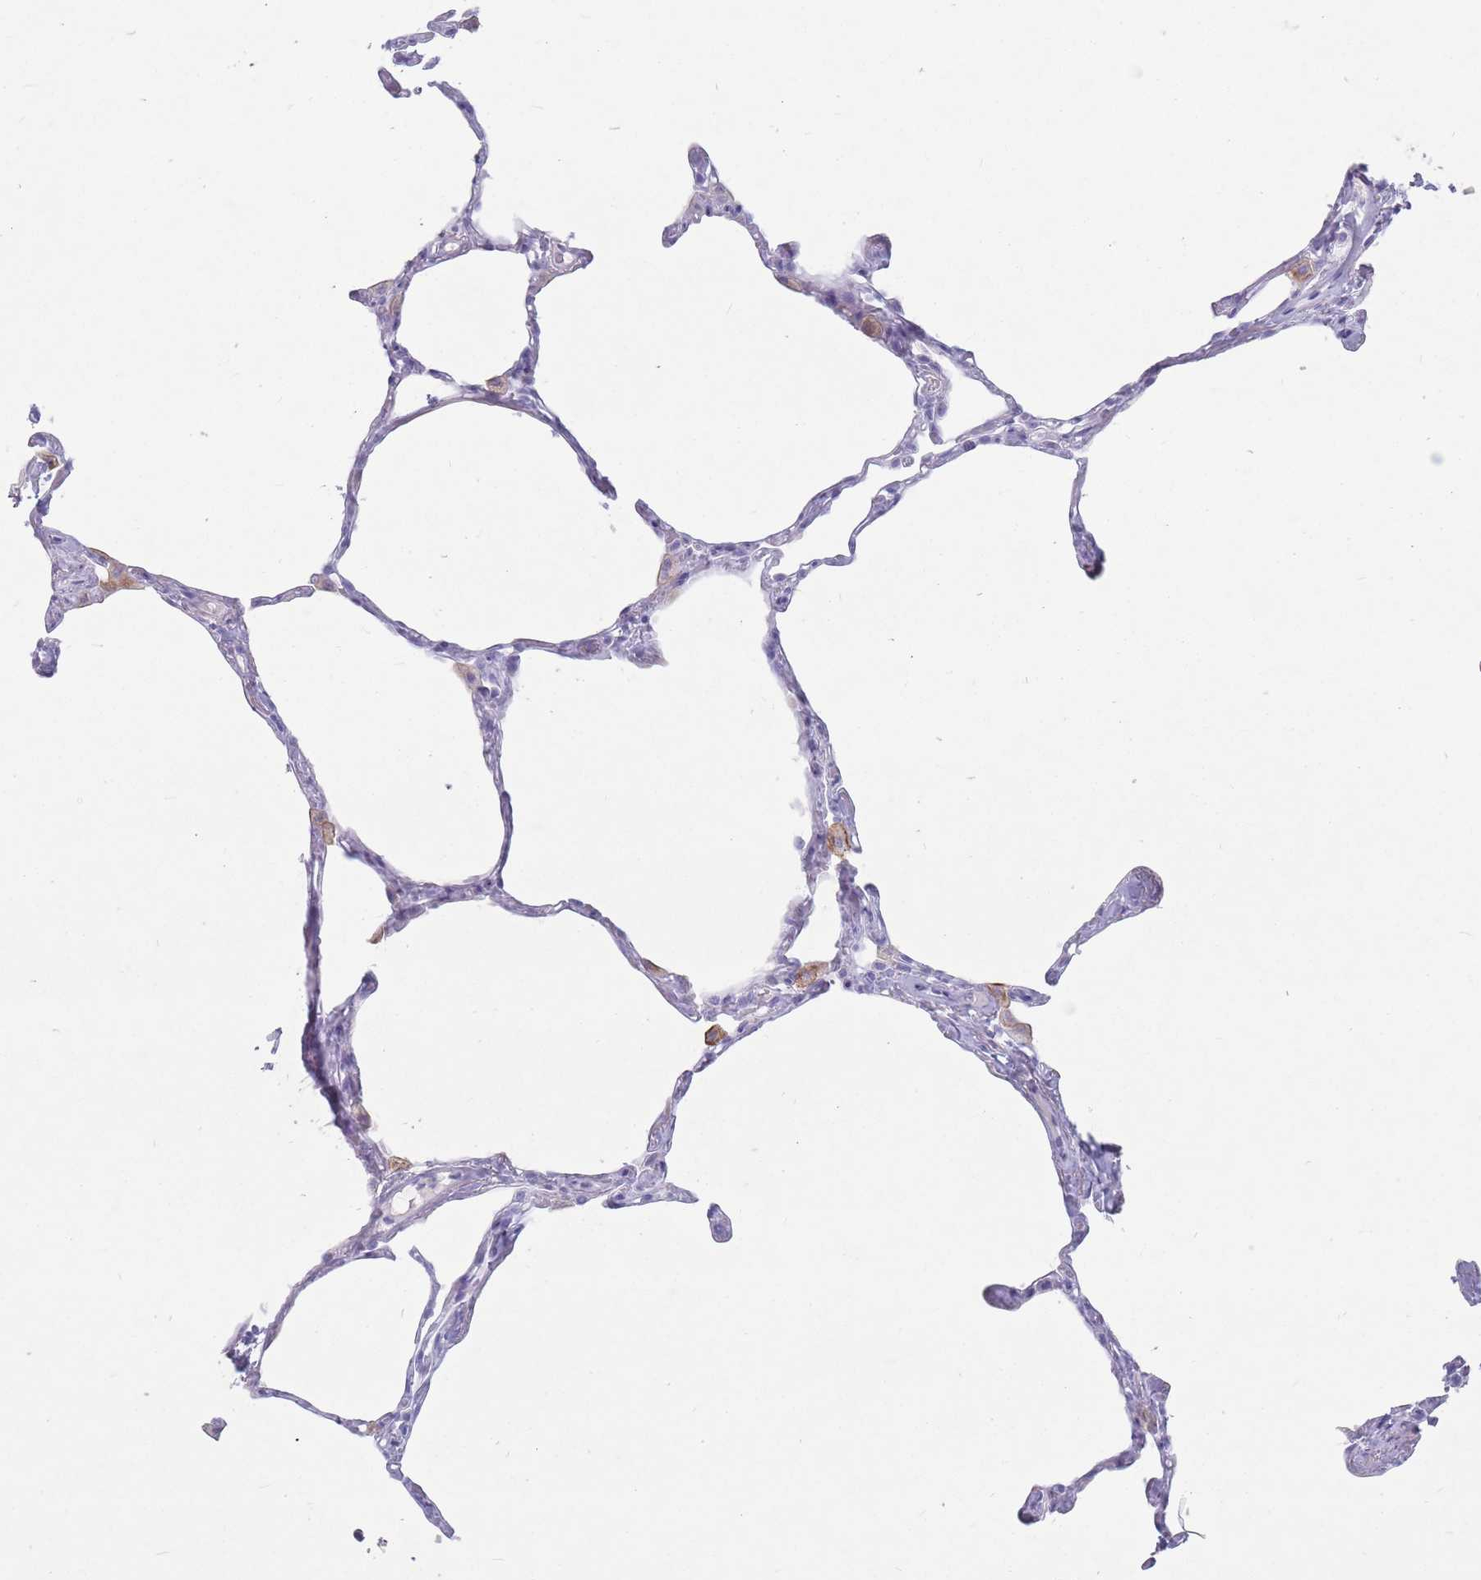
{"staining": {"intensity": "negative", "quantity": "none", "location": "none"}, "tissue": "lung", "cell_type": "Alveolar cells", "image_type": "normal", "snomed": [{"axis": "morphology", "description": "Normal tissue, NOS"}, {"axis": "topography", "description": "Lung"}], "caption": "The photomicrograph demonstrates no significant positivity in alveolar cells of lung. Brightfield microscopy of IHC stained with DAB (brown) and hematoxylin (blue), captured at high magnification.", "gene": "ST3GAL5", "patient": {"sex": "male", "age": 65}}